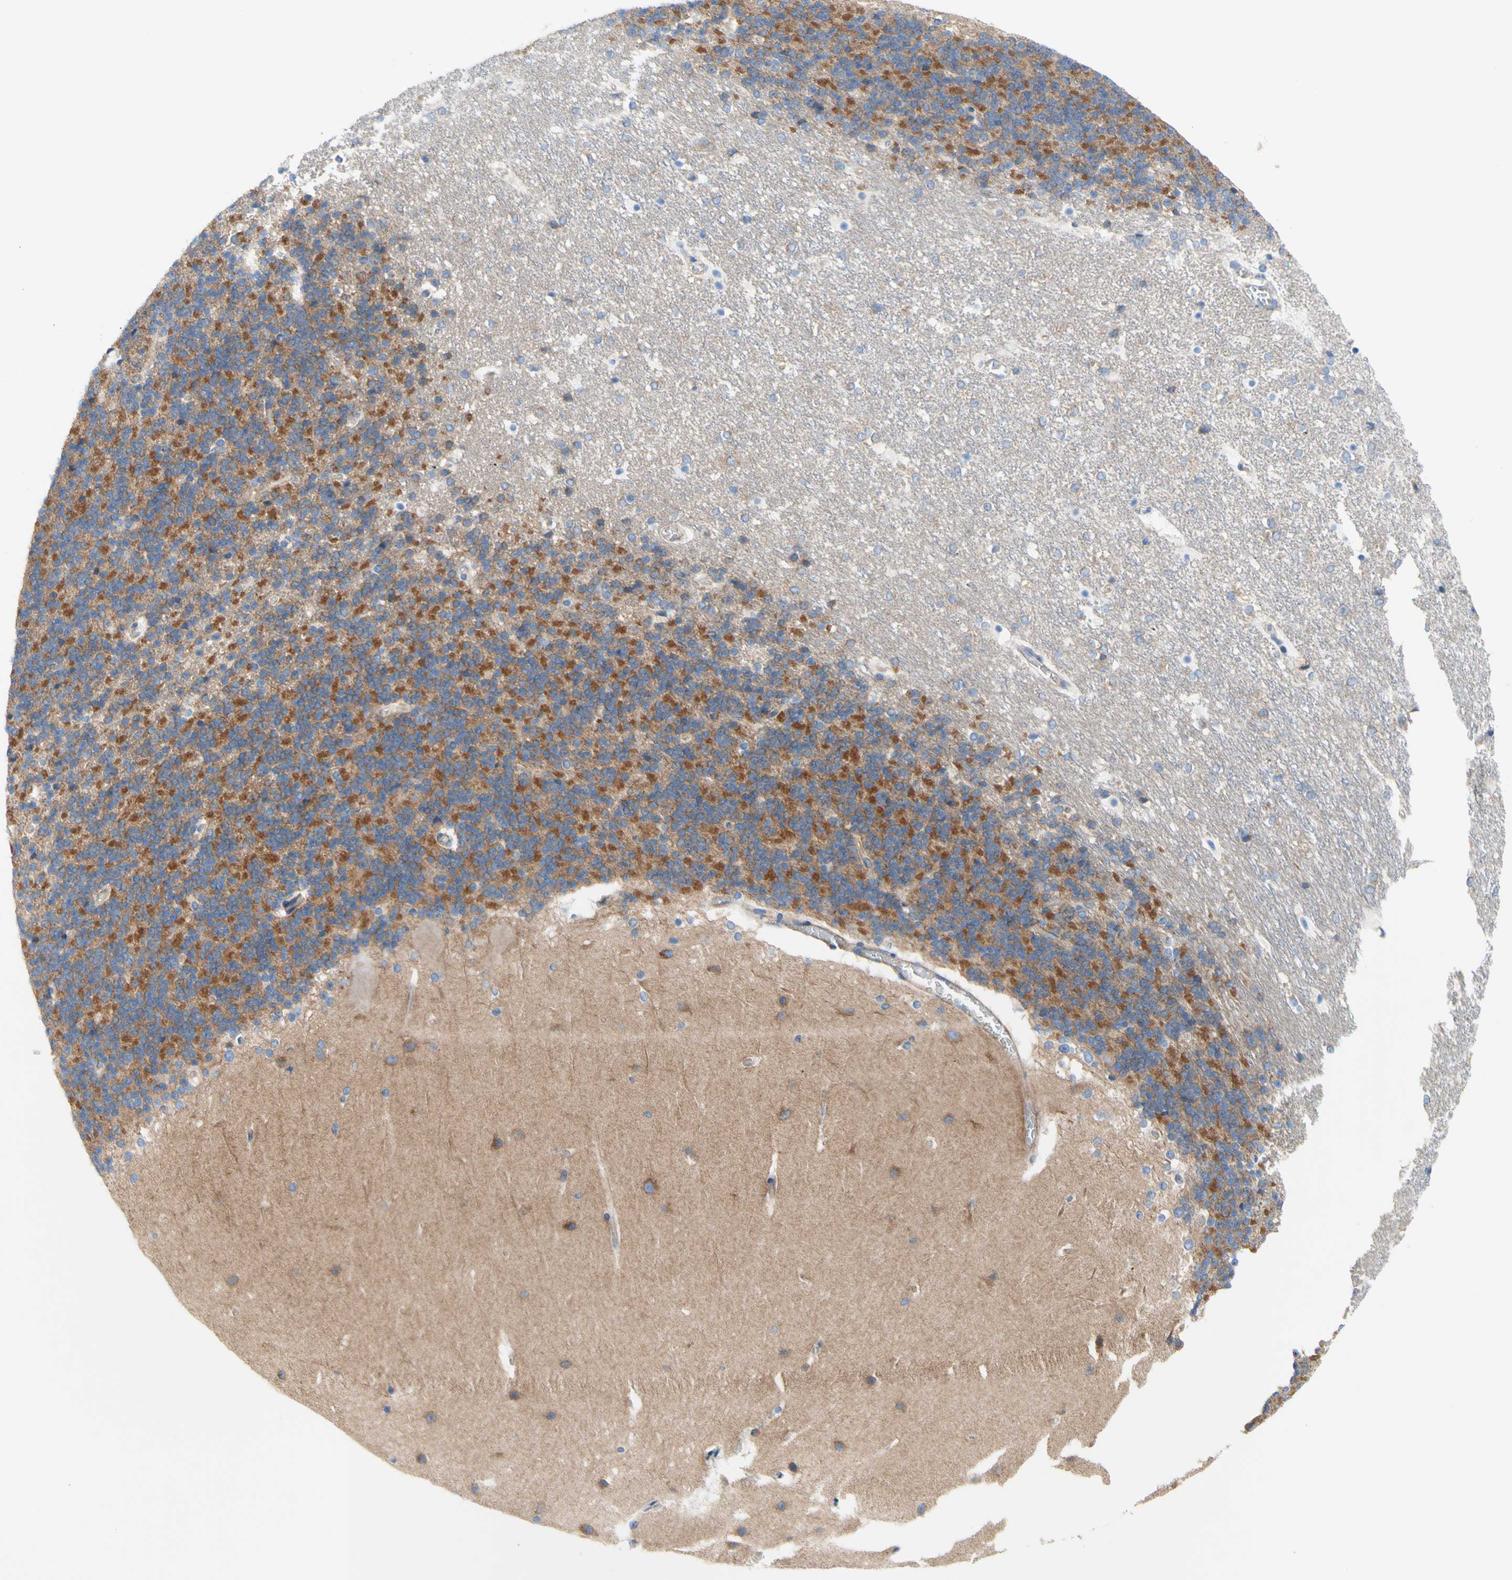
{"staining": {"intensity": "moderate", "quantity": "25%-75%", "location": "cytoplasmic/membranous"}, "tissue": "cerebellum", "cell_type": "Cells in granular layer", "image_type": "normal", "snomed": [{"axis": "morphology", "description": "Normal tissue, NOS"}, {"axis": "topography", "description": "Cerebellum"}], "caption": "Immunohistochemical staining of benign human cerebellum demonstrates medium levels of moderate cytoplasmic/membranous positivity in approximately 25%-75% of cells in granular layer.", "gene": "RETREG2", "patient": {"sex": "female", "age": 19}}